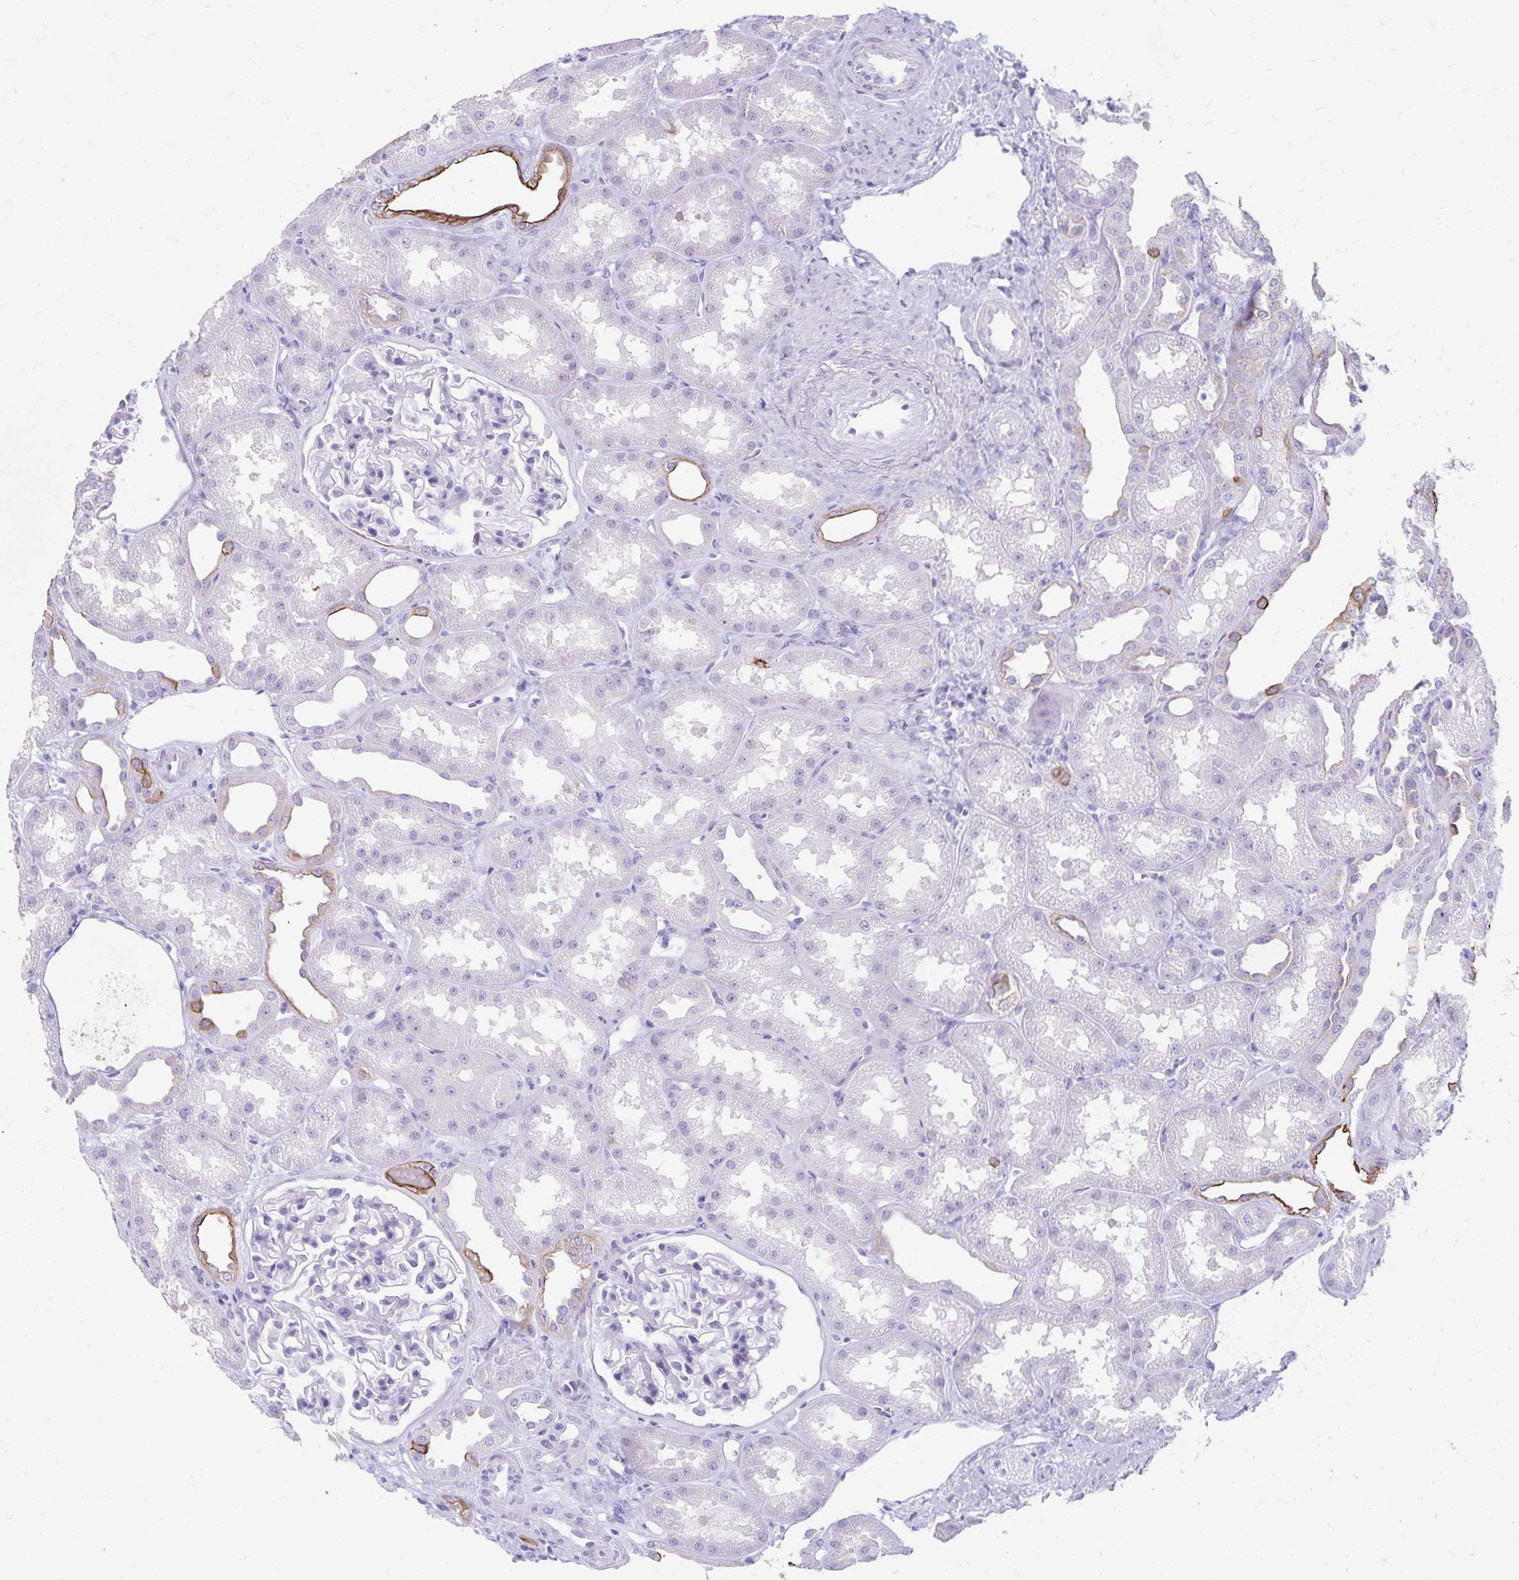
{"staining": {"intensity": "negative", "quantity": "none", "location": "none"}, "tissue": "kidney", "cell_type": "Cells in glomeruli", "image_type": "normal", "snomed": [{"axis": "morphology", "description": "Normal tissue, NOS"}, {"axis": "topography", "description": "Kidney"}], "caption": "Cells in glomeruli show no significant positivity in normal kidney. (DAB (3,3'-diaminobenzidine) immunohistochemistry (IHC) visualized using brightfield microscopy, high magnification).", "gene": "GPBAR1", "patient": {"sex": "male", "age": 61}}